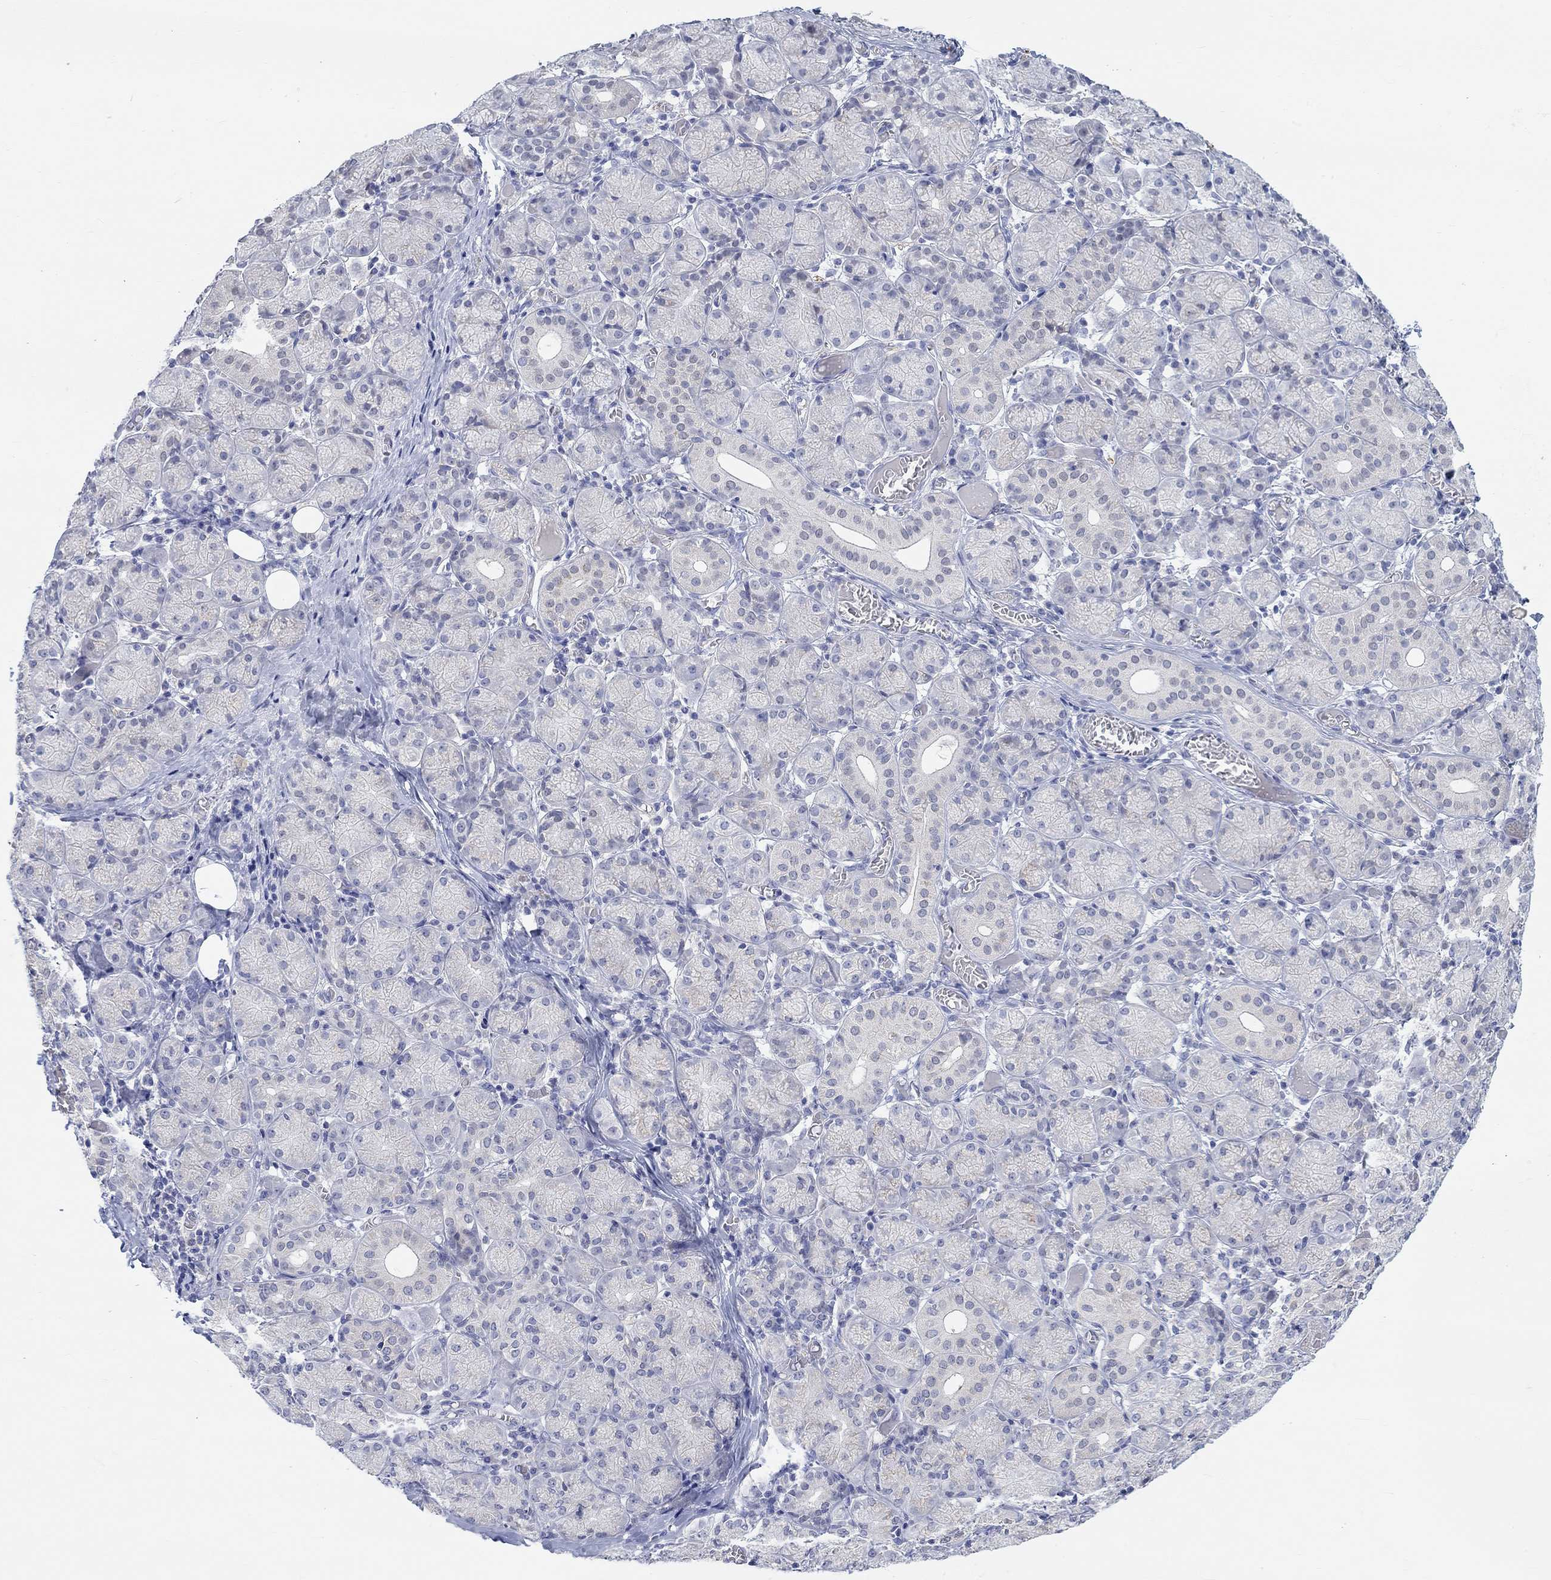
{"staining": {"intensity": "negative", "quantity": "none", "location": "none"}, "tissue": "salivary gland", "cell_type": "Glandular cells", "image_type": "normal", "snomed": [{"axis": "morphology", "description": "Normal tissue, NOS"}, {"axis": "topography", "description": "Salivary gland"}, {"axis": "topography", "description": "Peripheral nerve tissue"}], "caption": "Immunohistochemistry (IHC) photomicrograph of unremarkable human salivary gland stained for a protein (brown), which exhibits no expression in glandular cells.", "gene": "NAV3", "patient": {"sex": "female", "age": 24}}